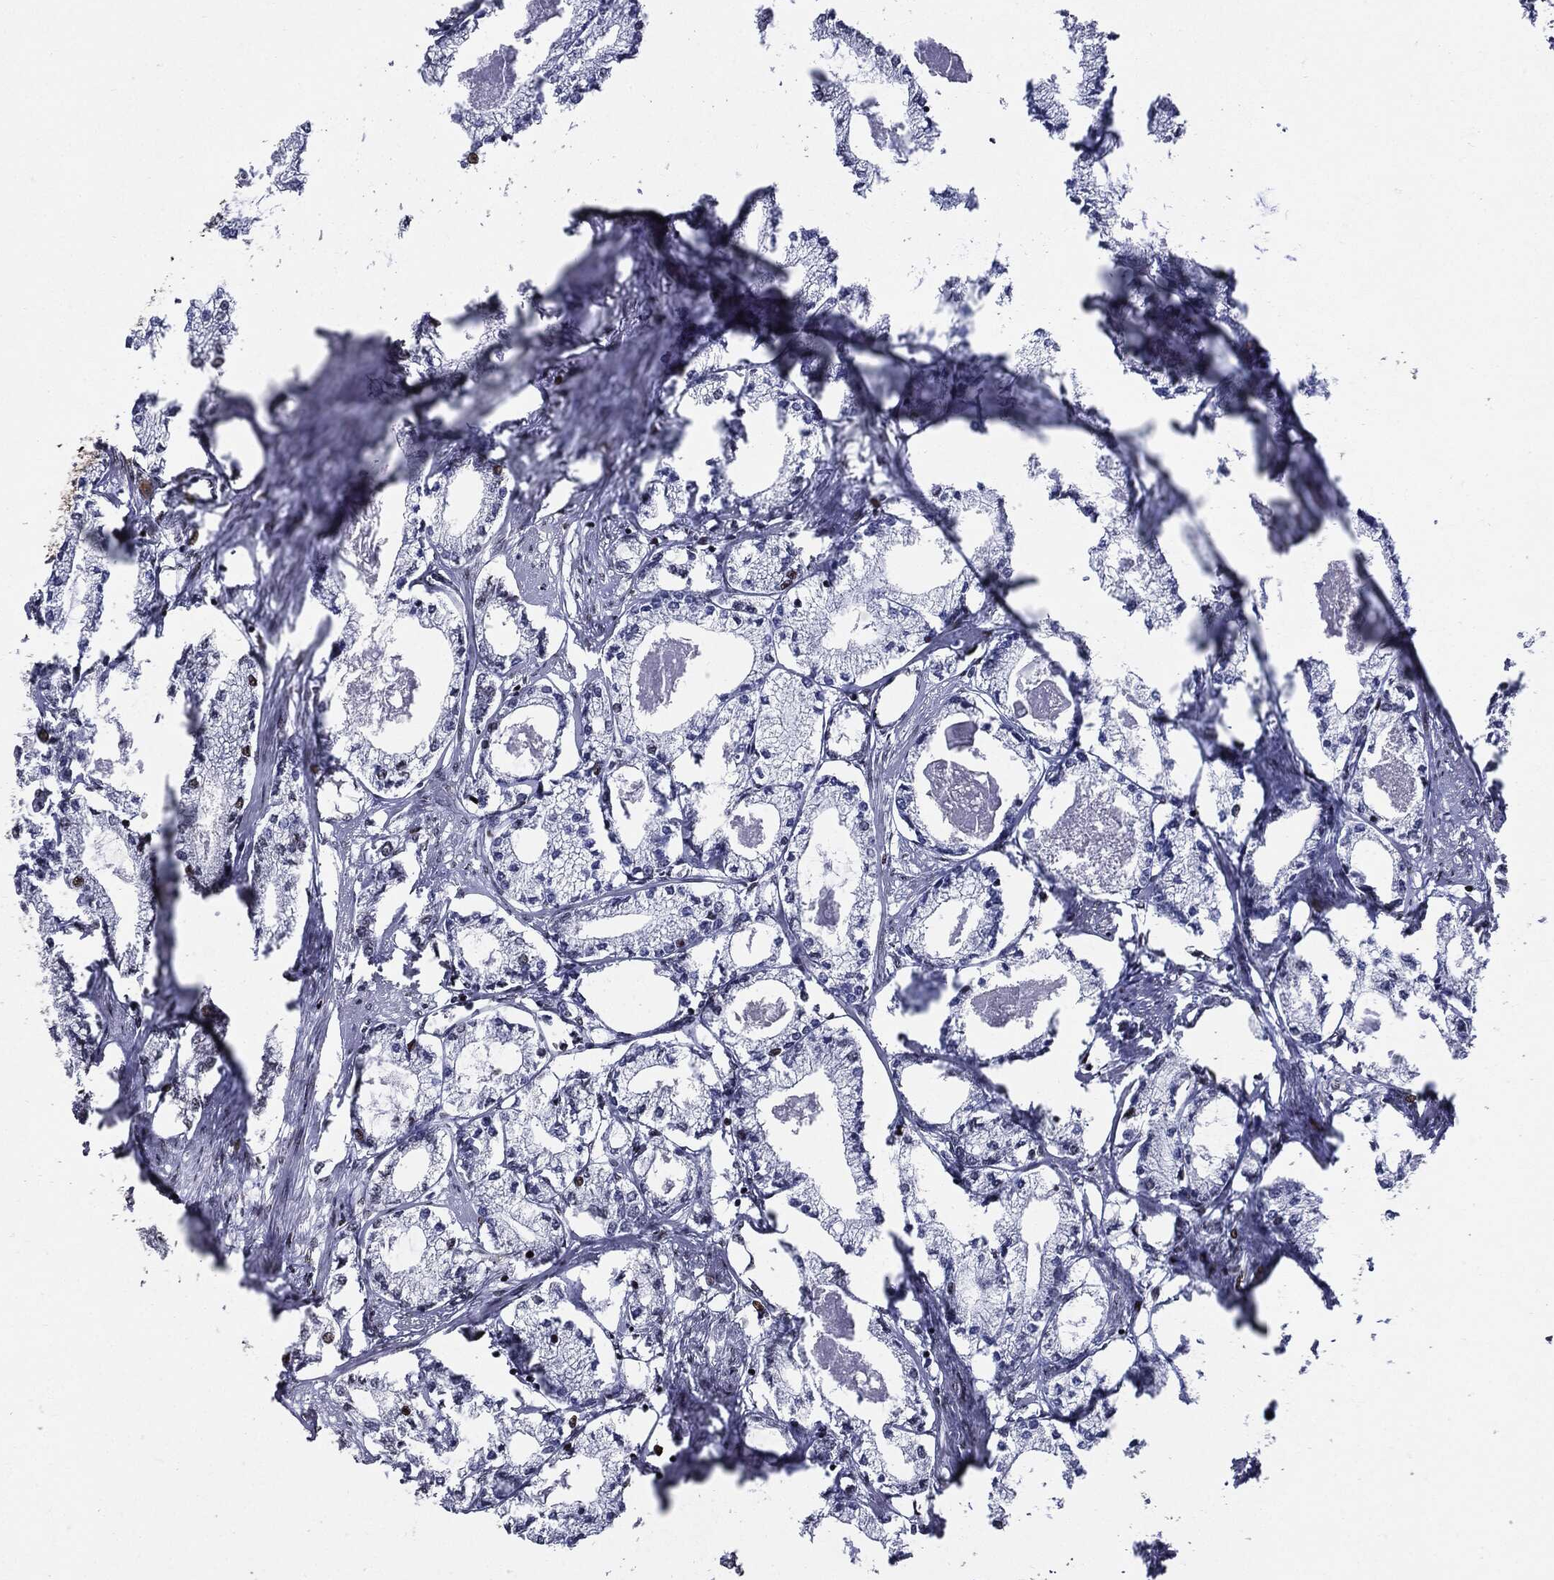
{"staining": {"intensity": "negative", "quantity": "none", "location": "none"}, "tissue": "prostate cancer", "cell_type": "Tumor cells", "image_type": "cancer", "snomed": [{"axis": "morphology", "description": "Adenocarcinoma, NOS"}, {"axis": "topography", "description": "Prostate"}], "caption": "The immunohistochemistry (IHC) histopathology image has no significant expression in tumor cells of prostate adenocarcinoma tissue.", "gene": "ZFP91", "patient": {"sex": "male", "age": 56}}